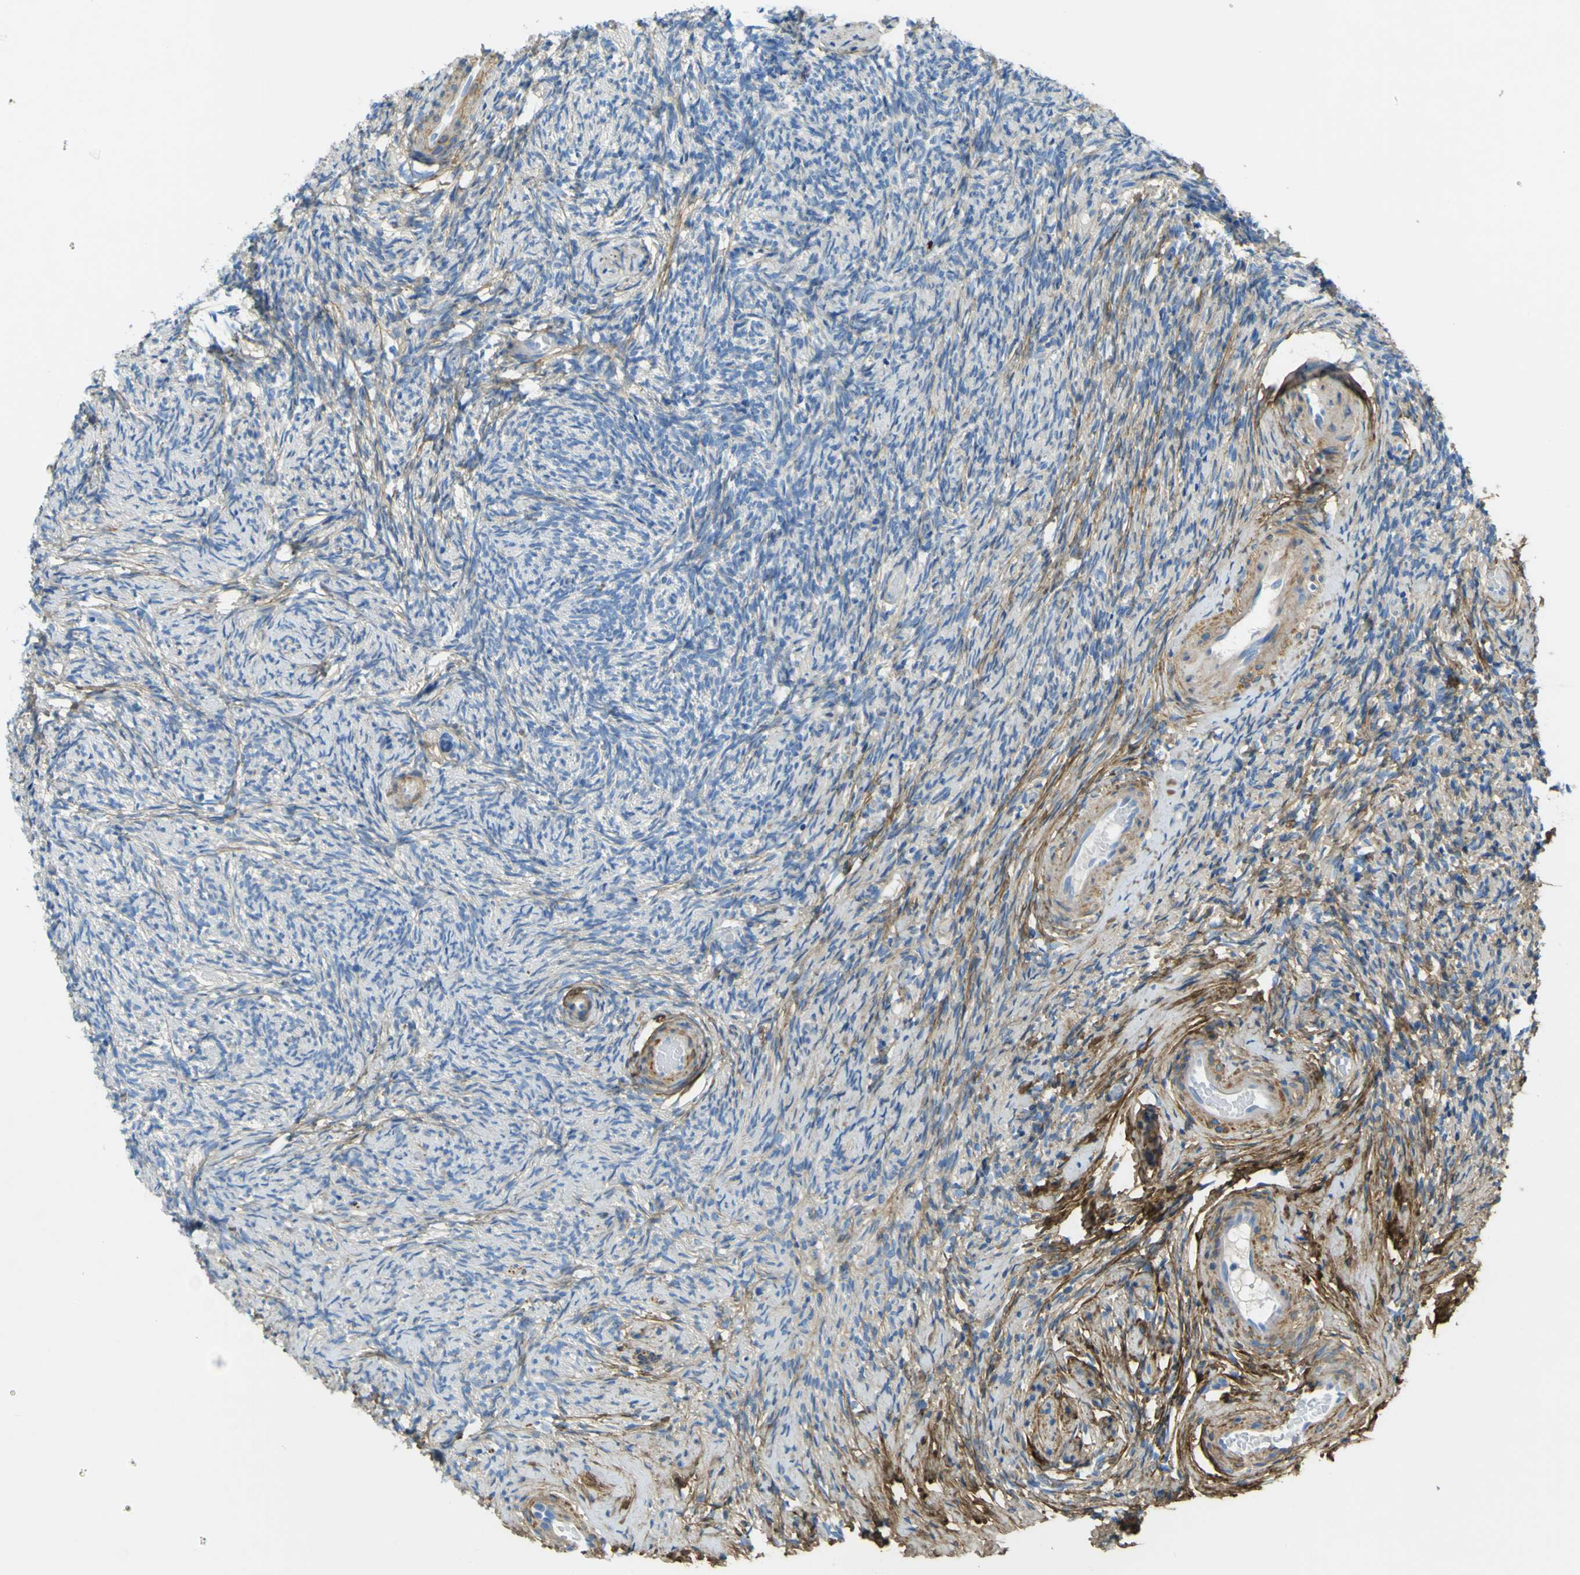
{"staining": {"intensity": "moderate", "quantity": "25%-75%", "location": "cytoplasmic/membranous"}, "tissue": "ovary", "cell_type": "Ovarian stroma cells", "image_type": "normal", "snomed": [{"axis": "morphology", "description": "Normal tissue, NOS"}, {"axis": "topography", "description": "Ovary"}], "caption": "The image demonstrates staining of normal ovary, revealing moderate cytoplasmic/membranous protein expression (brown color) within ovarian stroma cells.", "gene": "OGN", "patient": {"sex": "female", "age": 60}}